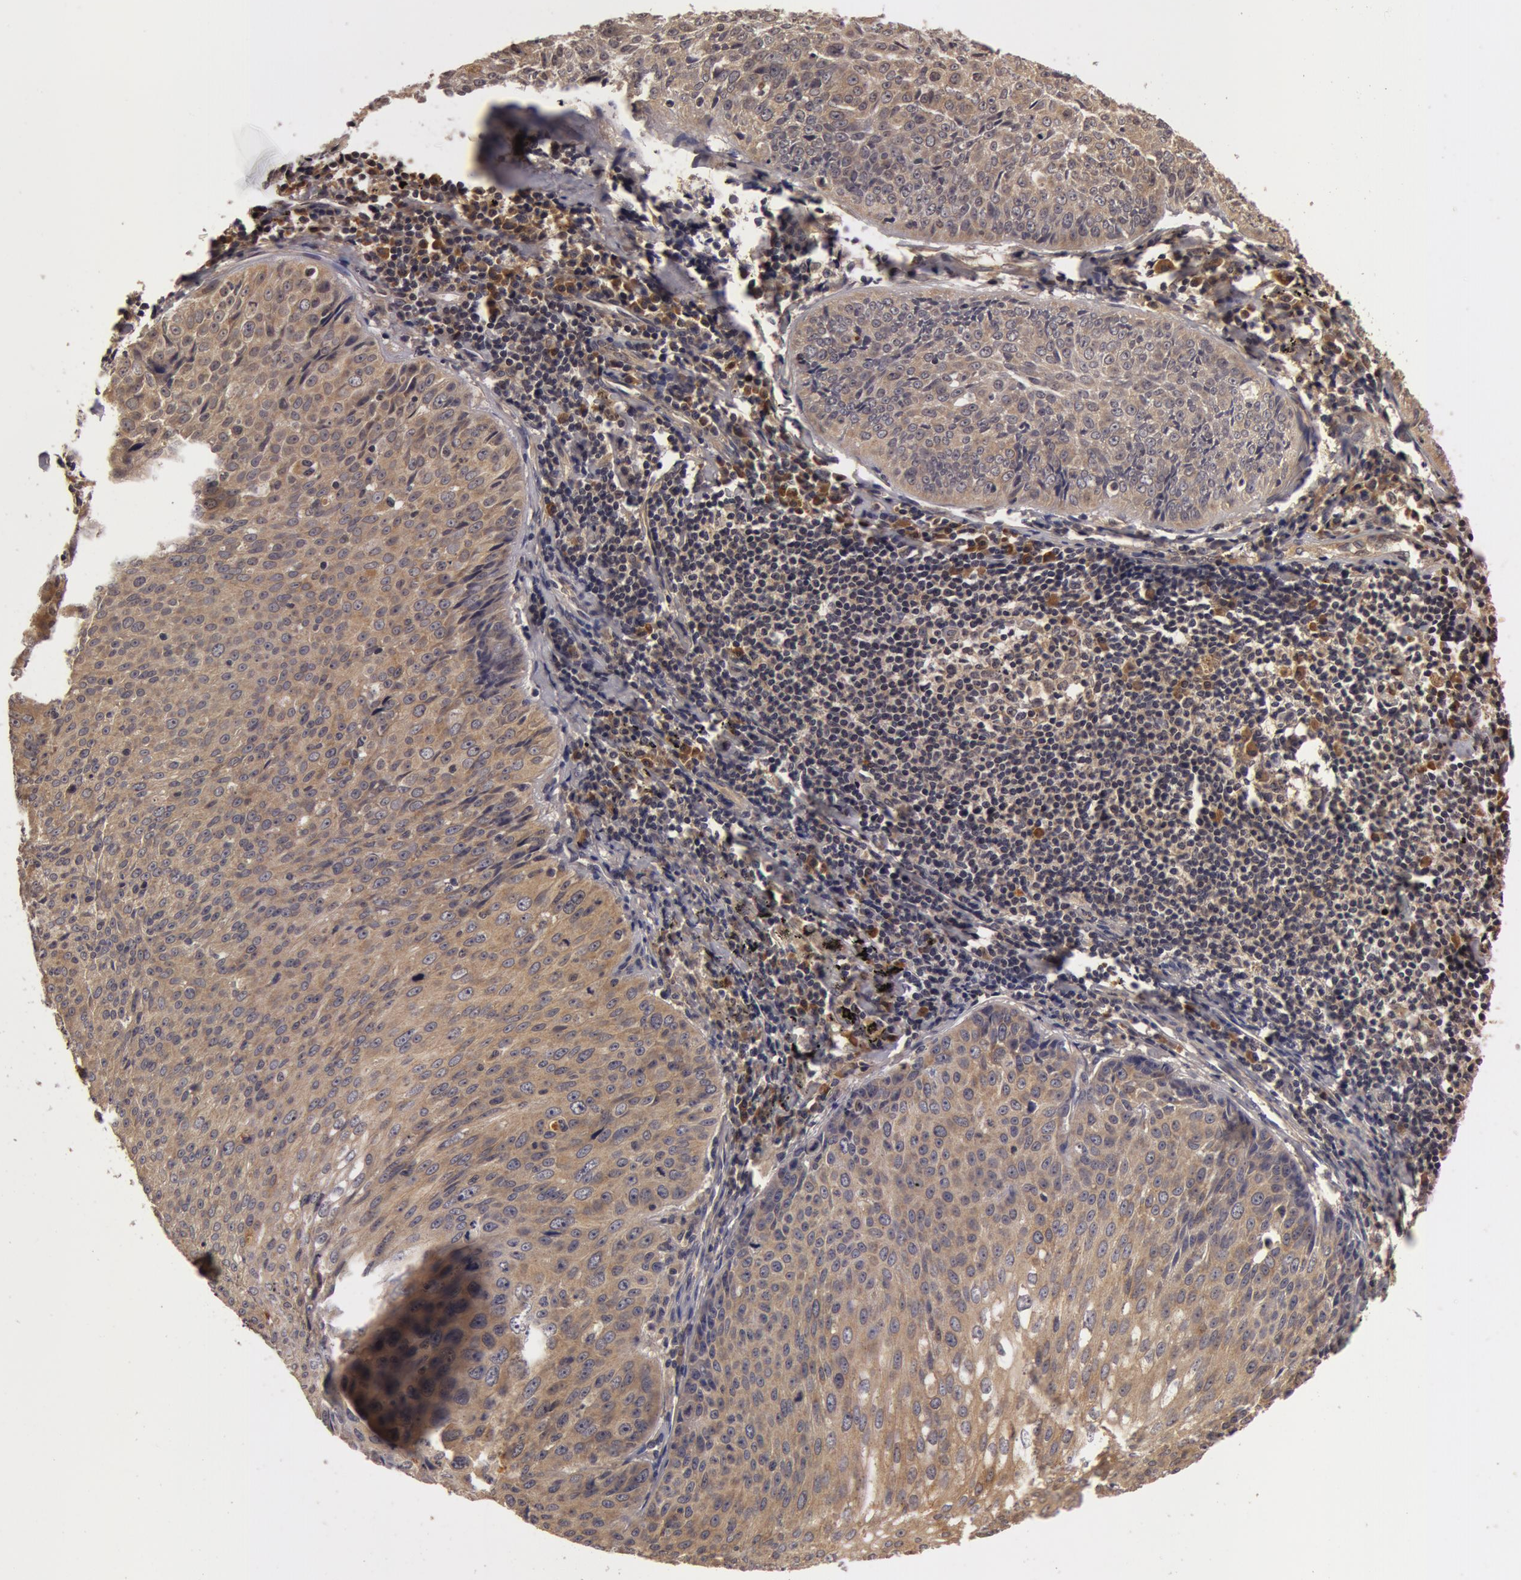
{"staining": {"intensity": "moderate", "quantity": ">75%", "location": "cytoplasmic/membranous"}, "tissue": "lung cancer", "cell_type": "Tumor cells", "image_type": "cancer", "snomed": [{"axis": "morphology", "description": "Adenocarcinoma, NOS"}, {"axis": "topography", "description": "Lung"}], "caption": "This is a histology image of immunohistochemistry staining of adenocarcinoma (lung), which shows moderate staining in the cytoplasmic/membranous of tumor cells.", "gene": "BCHE", "patient": {"sex": "male", "age": 60}}